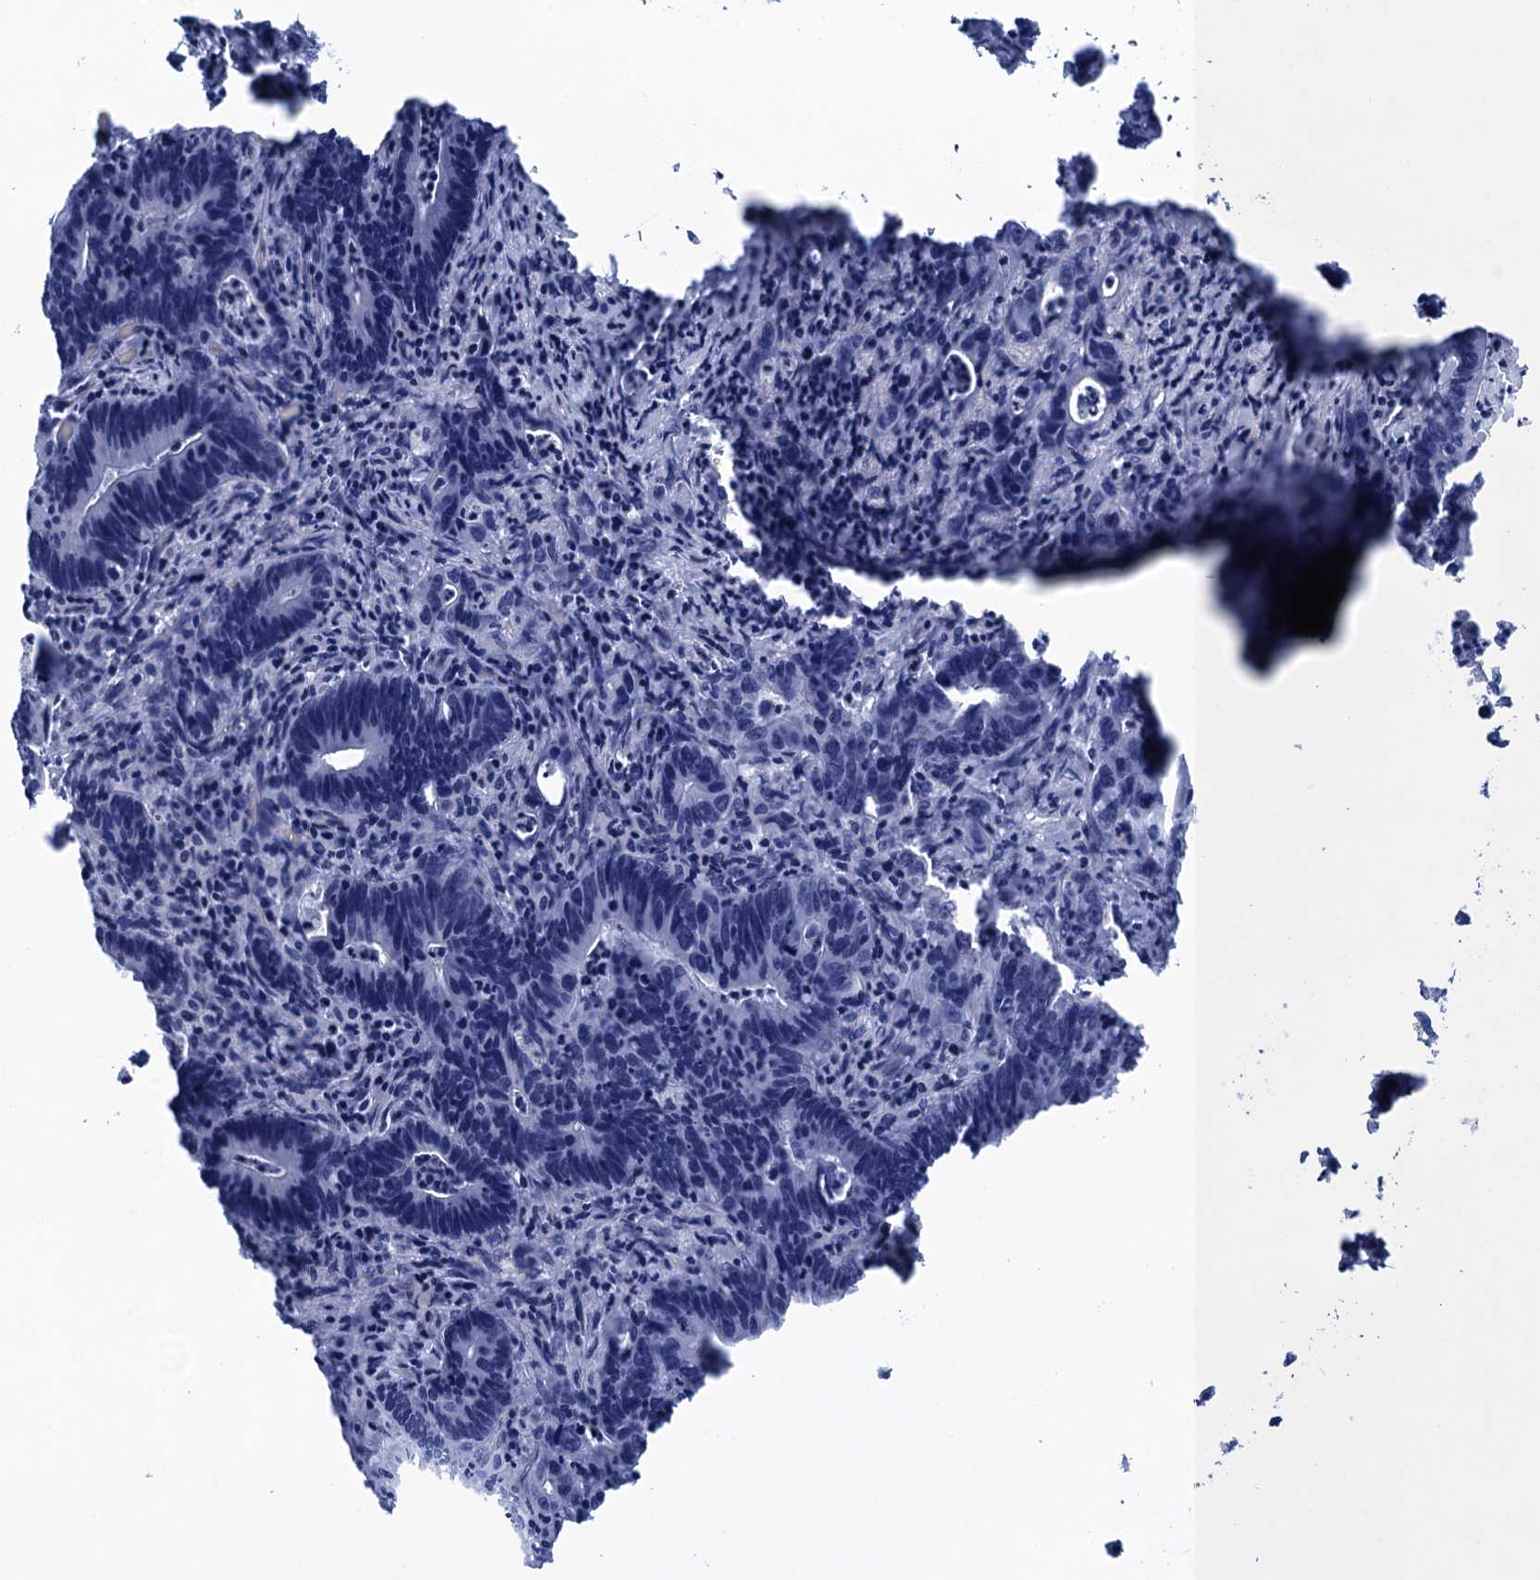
{"staining": {"intensity": "negative", "quantity": "none", "location": "none"}, "tissue": "colorectal cancer", "cell_type": "Tumor cells", "image_type": "cancer", "snomed": [{"axis": "morphology", "description": "Adenocarcinoma, NOS"}, {"axis": "topography", "description": "Colon"}], "caption": "A photomicrograph of colorectal cancer (adenocarcinoma) stained for a protein demonstrates no brown staining in tumor cells.", "gene": "METTL25", "patient": {"sex": "female", "age": 75}}